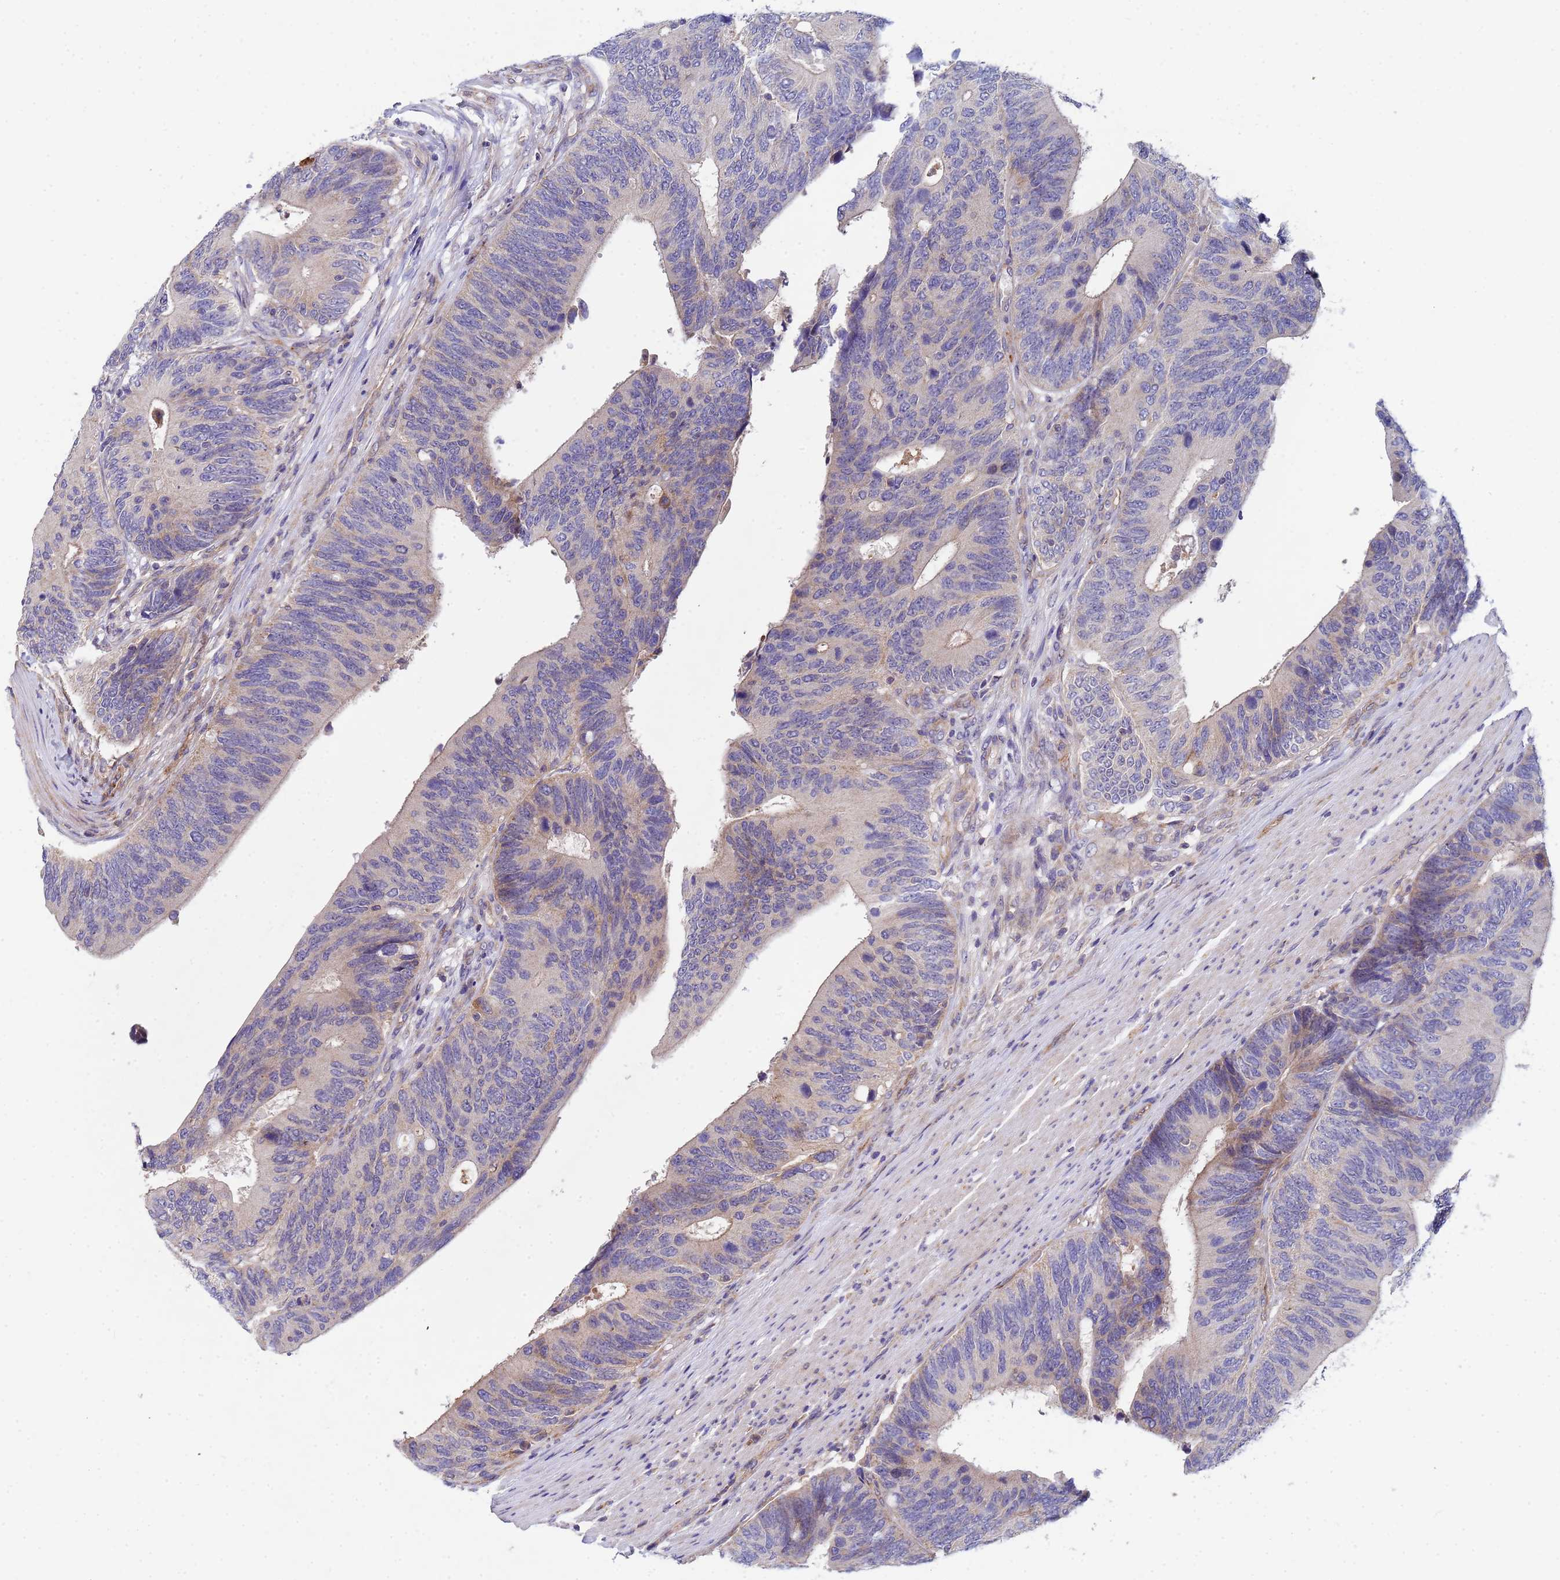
{"staining": {"intensity": "weak", "quantity": "<25%", "location": "cytoplasmic/membranous"}, "tissue": "colorectal cancer", "cell_type": "Tumor cells", "image_type": "cancer", "snomed": [{"axis": "morphology", "description": "Adenocarcinoma, NOS"}, {"axis": "topography", "description": "Colon"}], "caption": "DAB immunohistochemical staining of human adenocarcinoma (colorectal) reveals no significant expression in tumor cells.", "gene": "CDC34", "patient": {"sex": "male", "age": 87}}